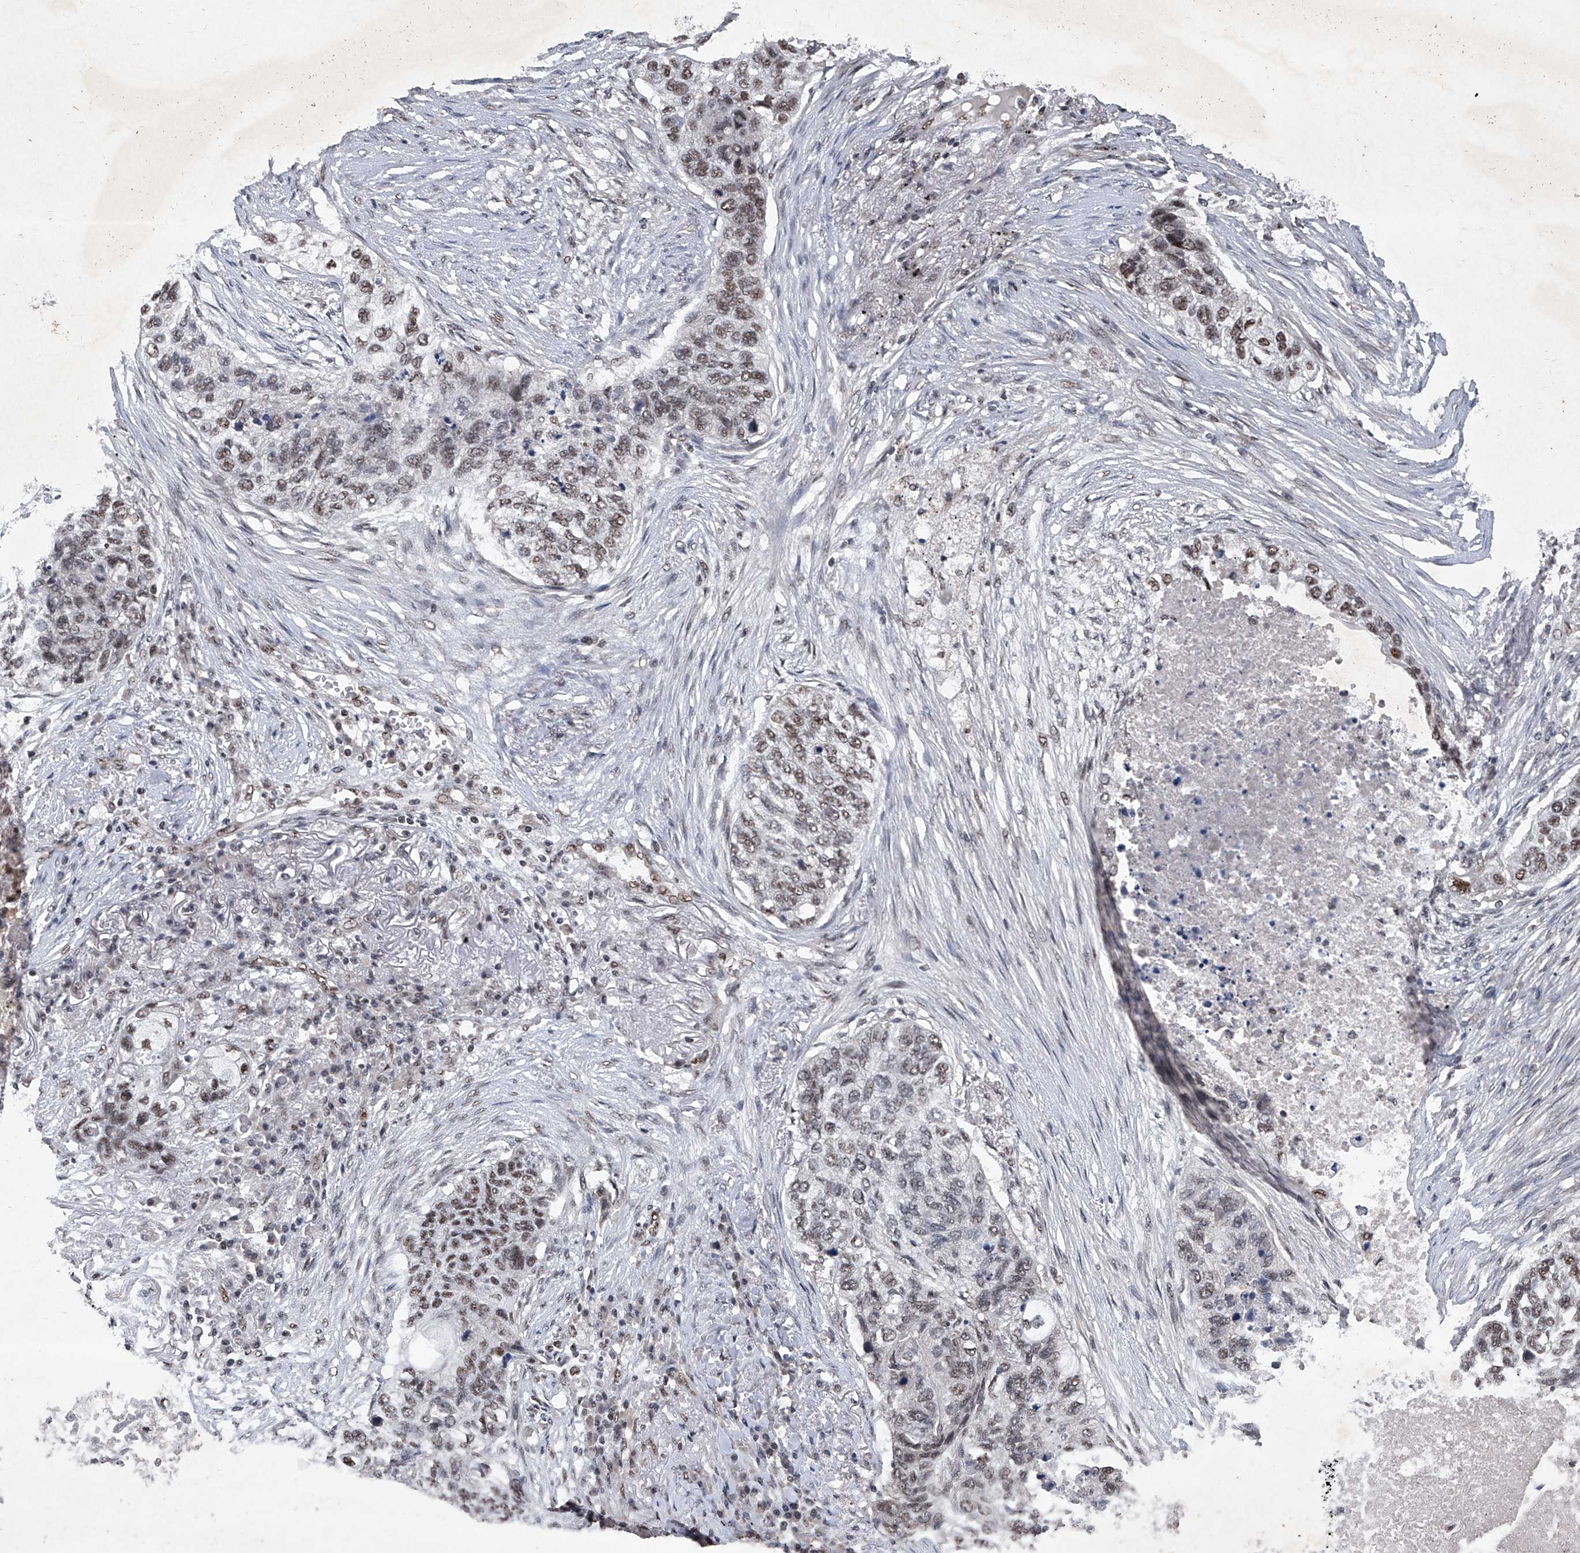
{"staining": {"intensity": "weak", "quantity": ">75%", "location": "nuclear"}, "tissue": "lung cancer", "cell_type": "Tumor cells", "image_type": "cancer", "snomed": [{"axis": "morphology", "description": "Squamous cell carcinoma, NOS"}, {"axis": "topography", "description": "Lung"}], "caption": "Immunohistochemistry (IHC) of human squamous cell carcinoma (lung) demonstrates low levels of weak nuclear positivity in about >75% of tumor cells. The staining is performed using DAB brown chromogen to label protein expression. The nuclei are counter-stained blue using hematoxylin.", "gene": "DDX39B", "patient": {"sex": "female", "age": 63}}